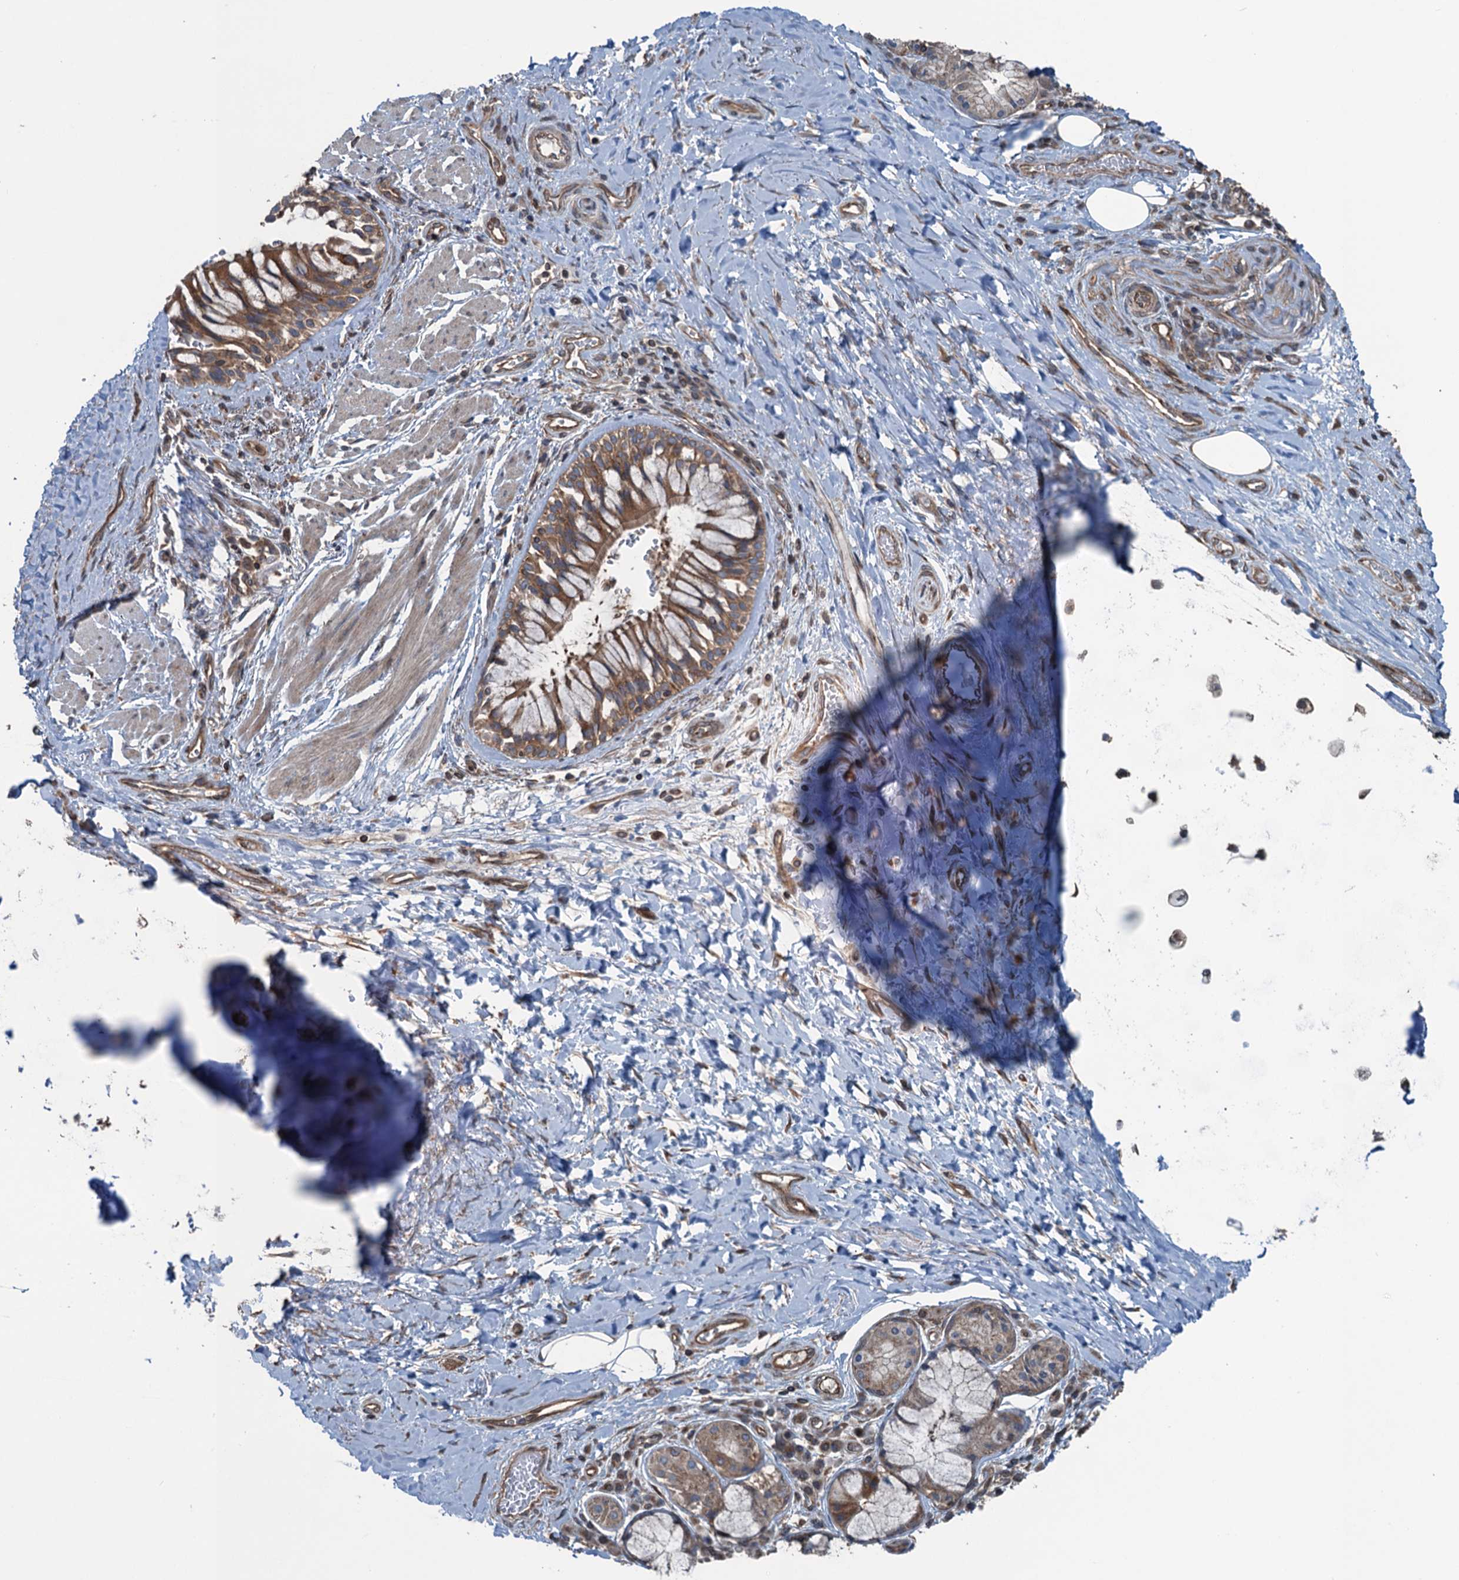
{"staining": {"intensity": "moderate", "quantity": "<25%", "location": "cytoplasmic/membranous"}, "tissue": "adipose tissue", "cell_type": "Adipocytes", "image_type": "normal", "snomed": [{"axis": "morphology", "description": "Normal tissue, NOS"}, {"axis": "morphology", "description": "Squamous cell carcinoma, NOS"}, {"axis": "topography", "description": "Bronchus"}, {"axis": "topography", "description": "Lung"}], "caption": "Human adipose tissue stained with a brown dye shows moderate cytoplasmic/membranous positive expression in approximately <25% of adipocytes.", "gene": "TRAPPC8", "patient": {"sex": "male", "age": 64}}